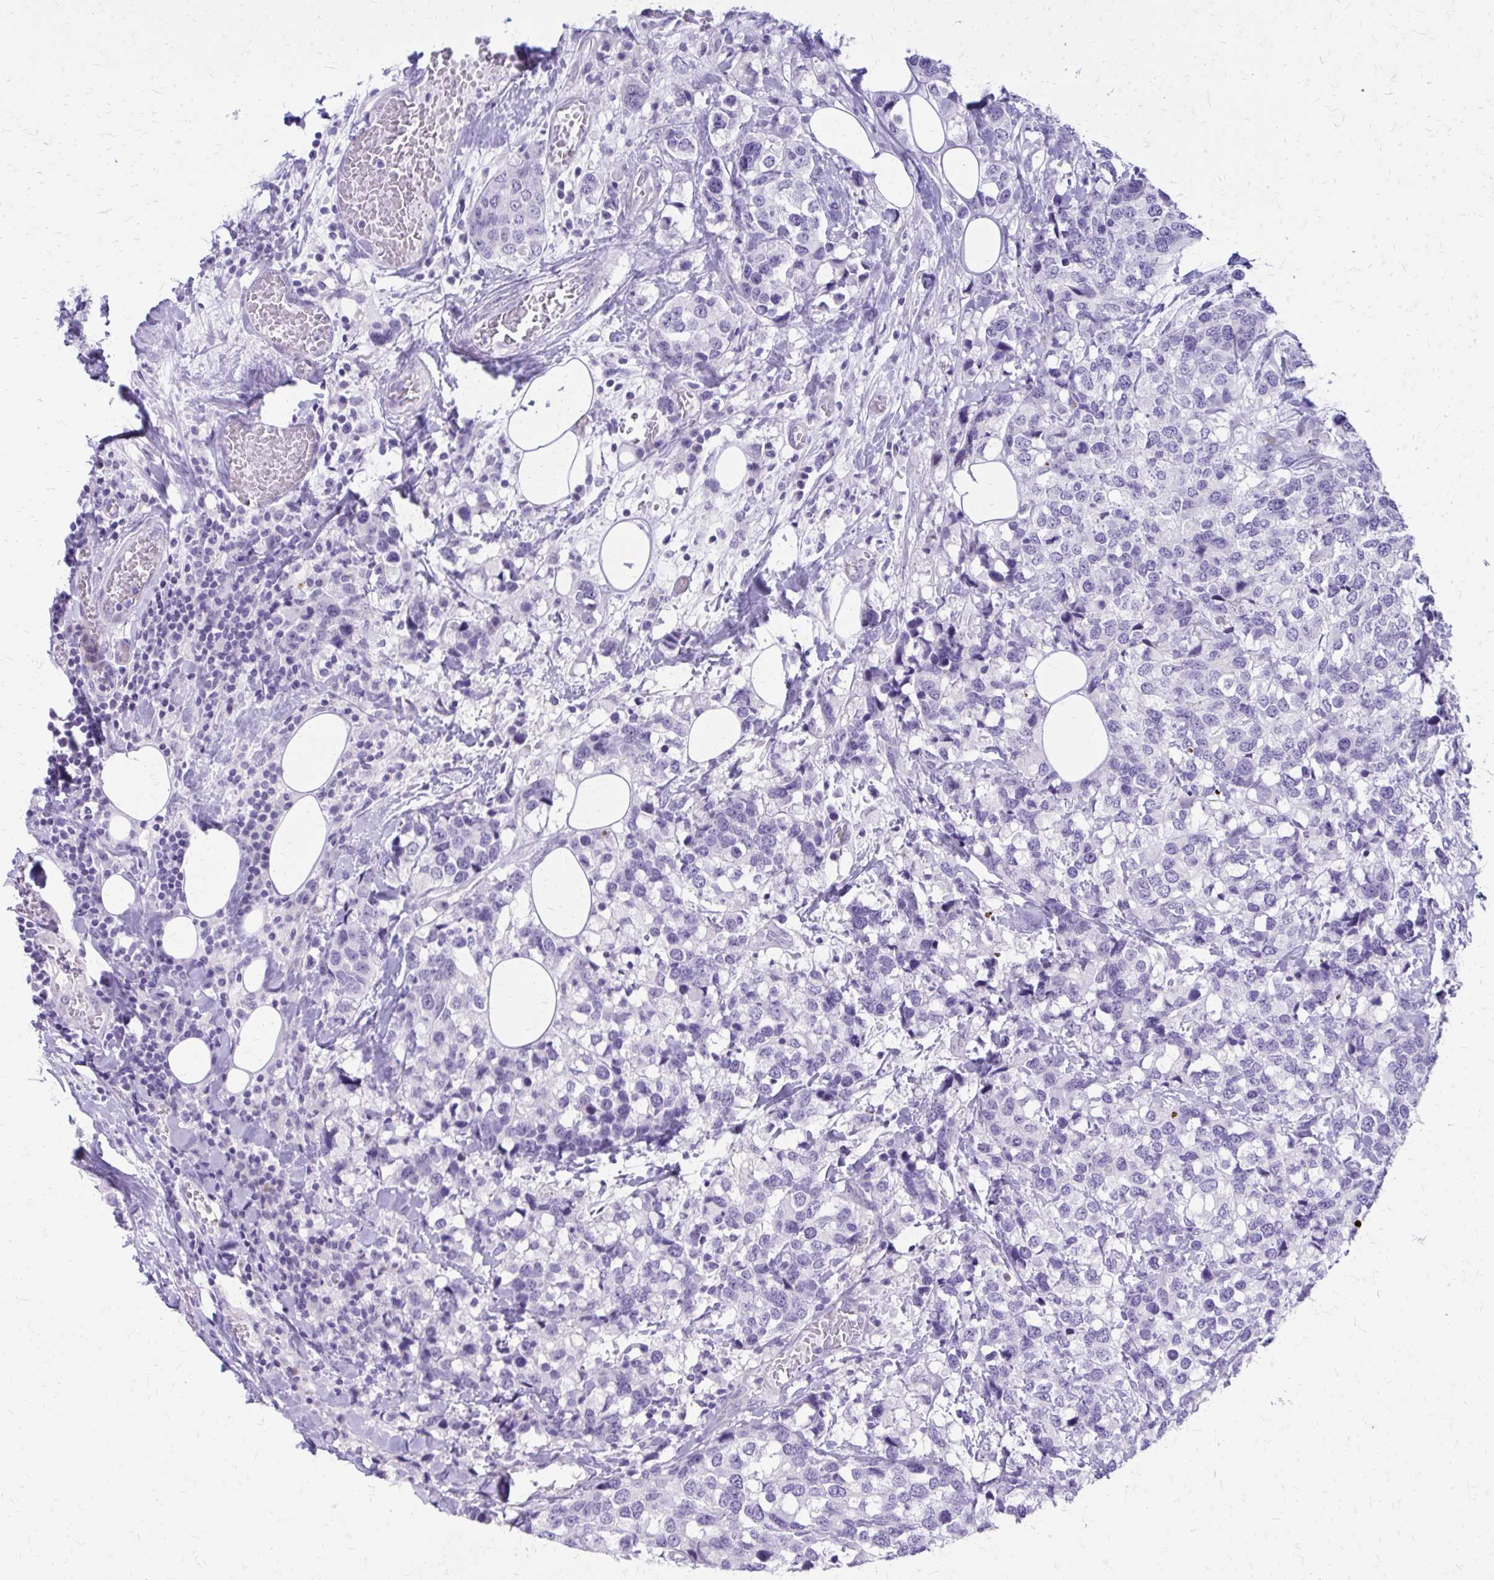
{"staining": {"intensity": "negative", "quantity": "none", "location": "none"}, "tissue": "breast cancer", "cell_type": "Tumor cells", "image_type": "cancer", "snomed": [{"axis": "morphology", "description": "Lobular carcinoma"}, {"axis": "topography", "description": "Breast"}], "caption": "Immunohistochemistry (IHC) micrograph of neoplastic tissue: lobular carcinoma (breast) stained with DAB displays no significant protein staining in tumor cells.", "gene": "LCN15", "patient": {"sex": "female", "age": 59}}